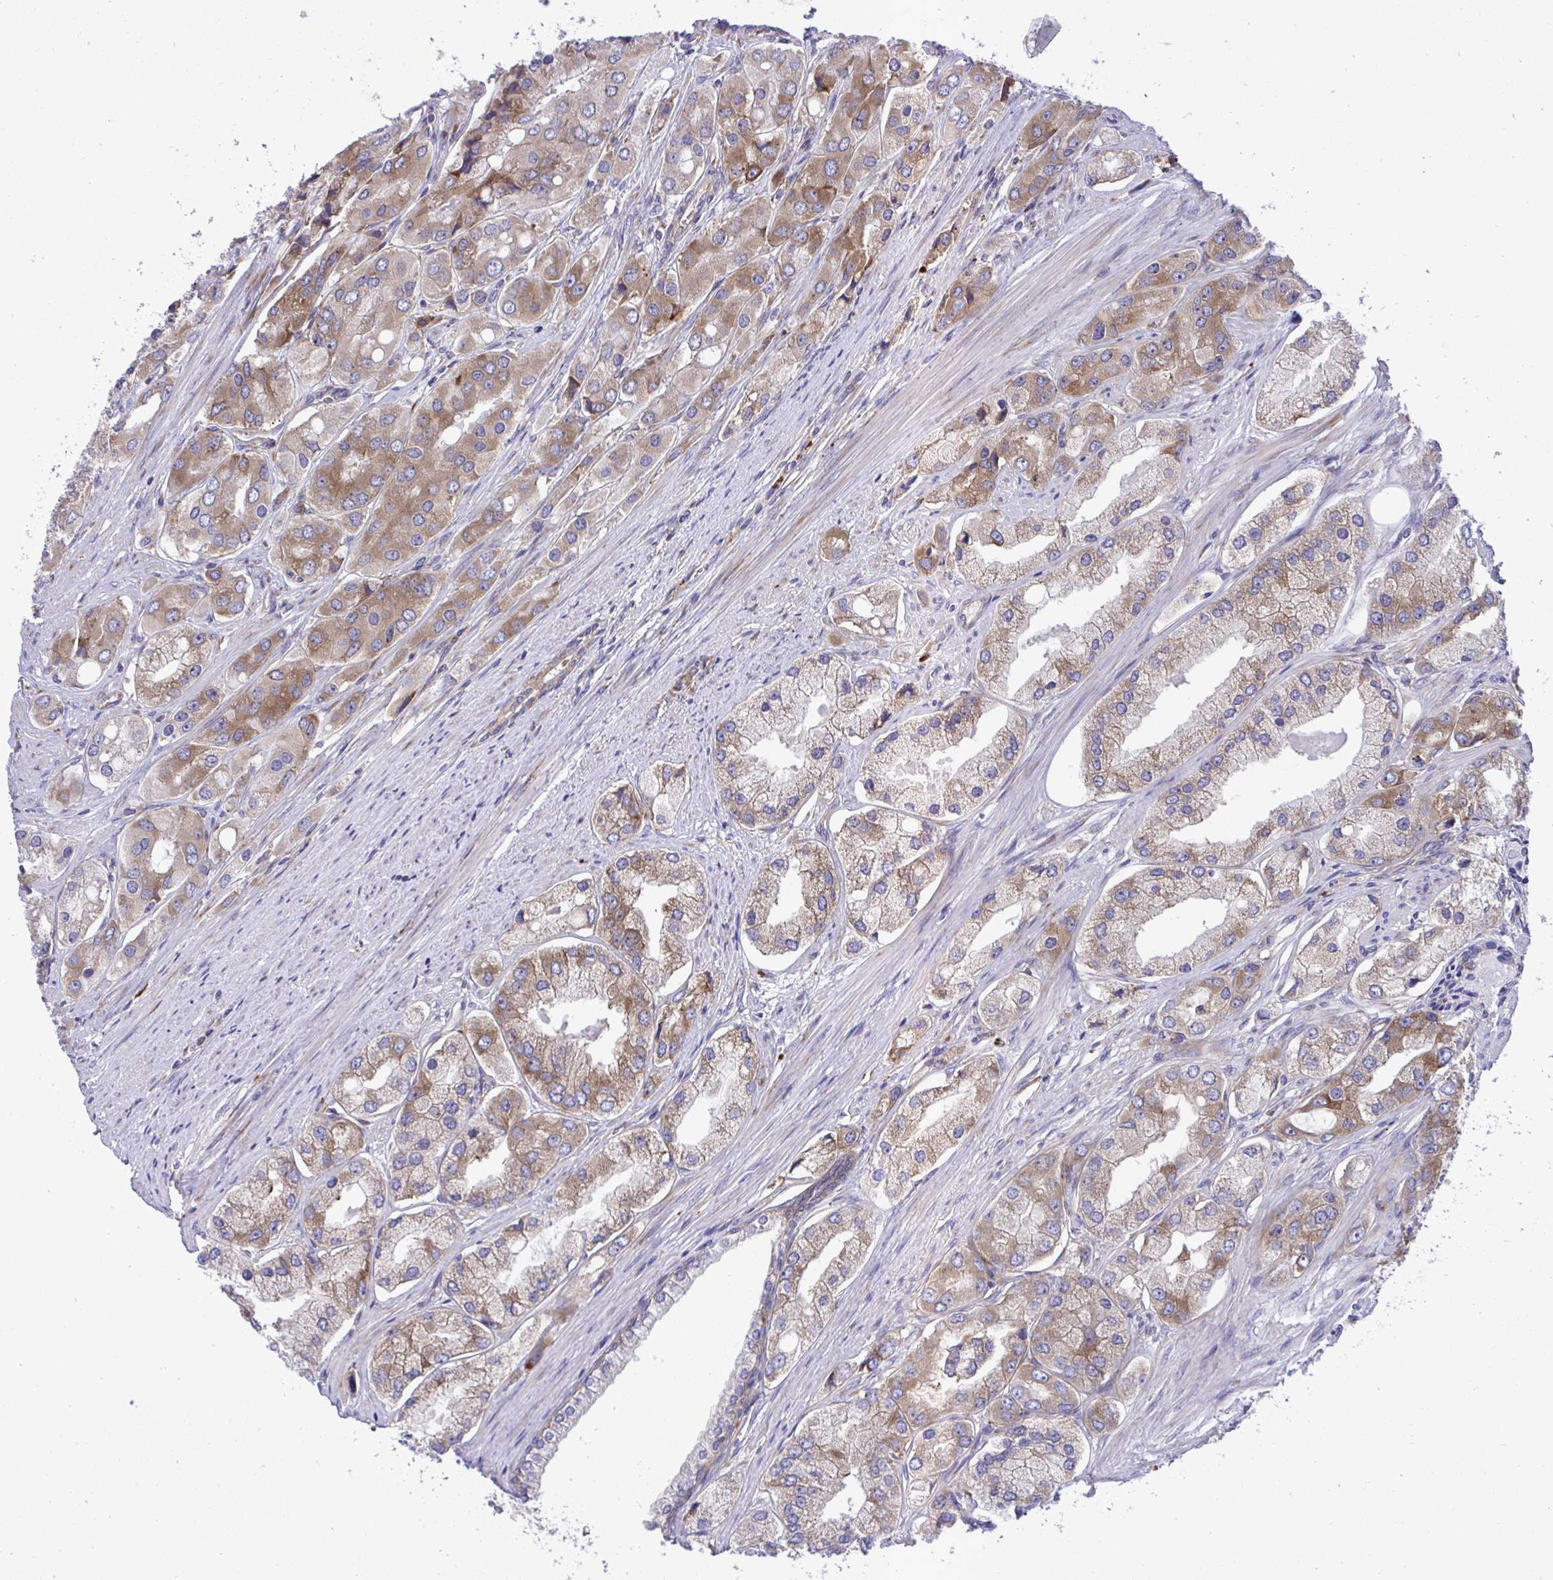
{"staining": {"intensity": "moderate", "quantity": ">75%", "location": "cytoplasmic/membranous"}, "tissue": "prostate cancer", "cell_type": "Tumor cells", "image_type": "cancer", "snomed": [{"axis": "morphology", "description": "Adenocarcinoma, Low grade"}, {"axis": "topography", "description": "Prostate"}], "caption": "IHC photomicrograph of human prostate low-grade adenocarcinoma stained for a protein (brown), which exhibits medium levels of moderate cytoplasmic/membranous positivity in approximately >75% of tumor cells.", "gene": "RPS15", "patient": {"sex": "male", "age": 69}}